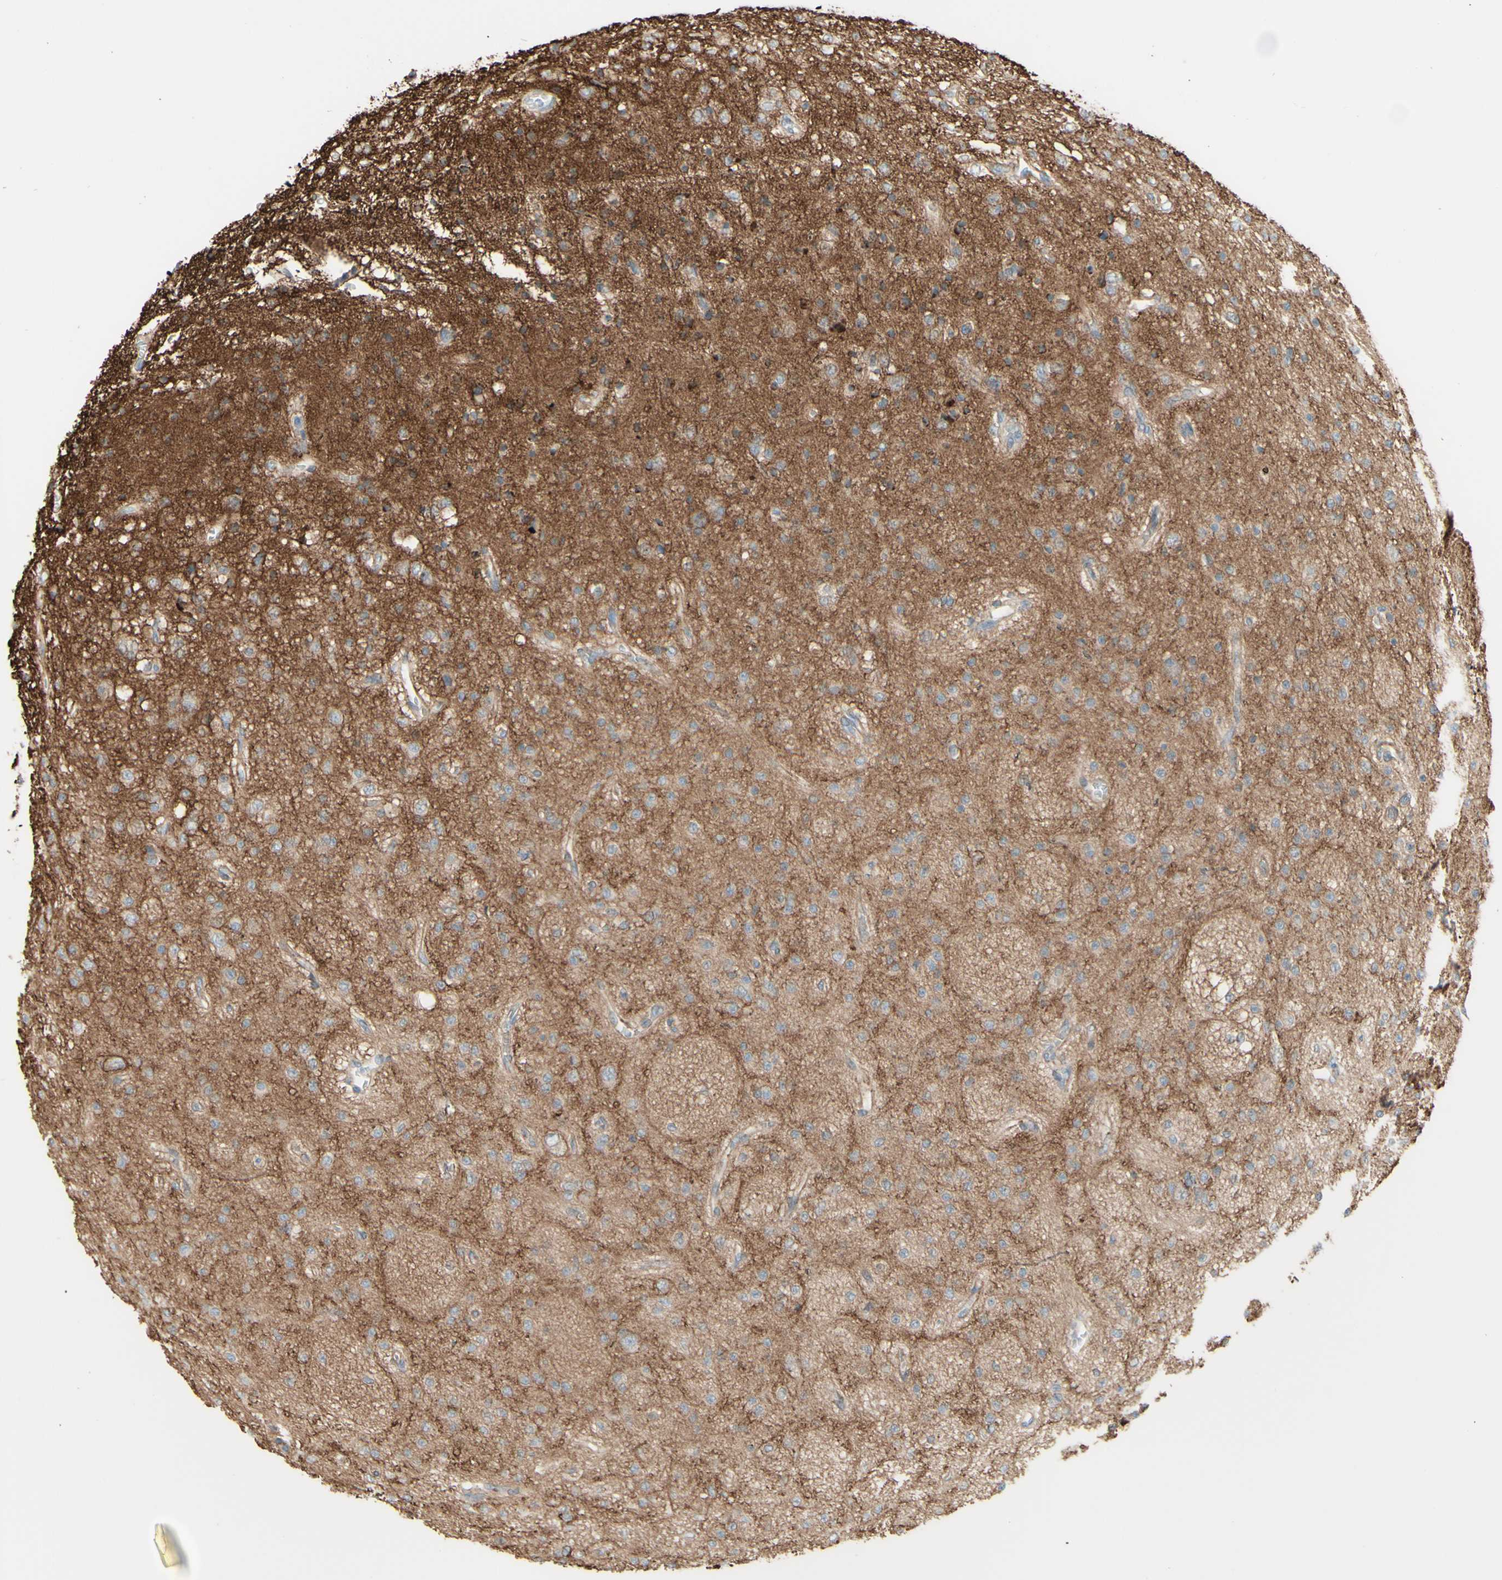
{"staining": {"intensity": "negative", "quantity": "none", "location": "none"}, "tissue": "glioma", "cell_type": "Tumor cells", "image_type": "cancer", "snomed": [{"axis": "morphology", "description": "Glioma, malignant, Low grade"}, {"axis": "topography", "description": "Brain"}], "caption": "Tumor cells are negative for protein expression in human malignant glioma (low-grade).", "gene": "RNF149", "patient": {"sex": "male", "age": 38}}